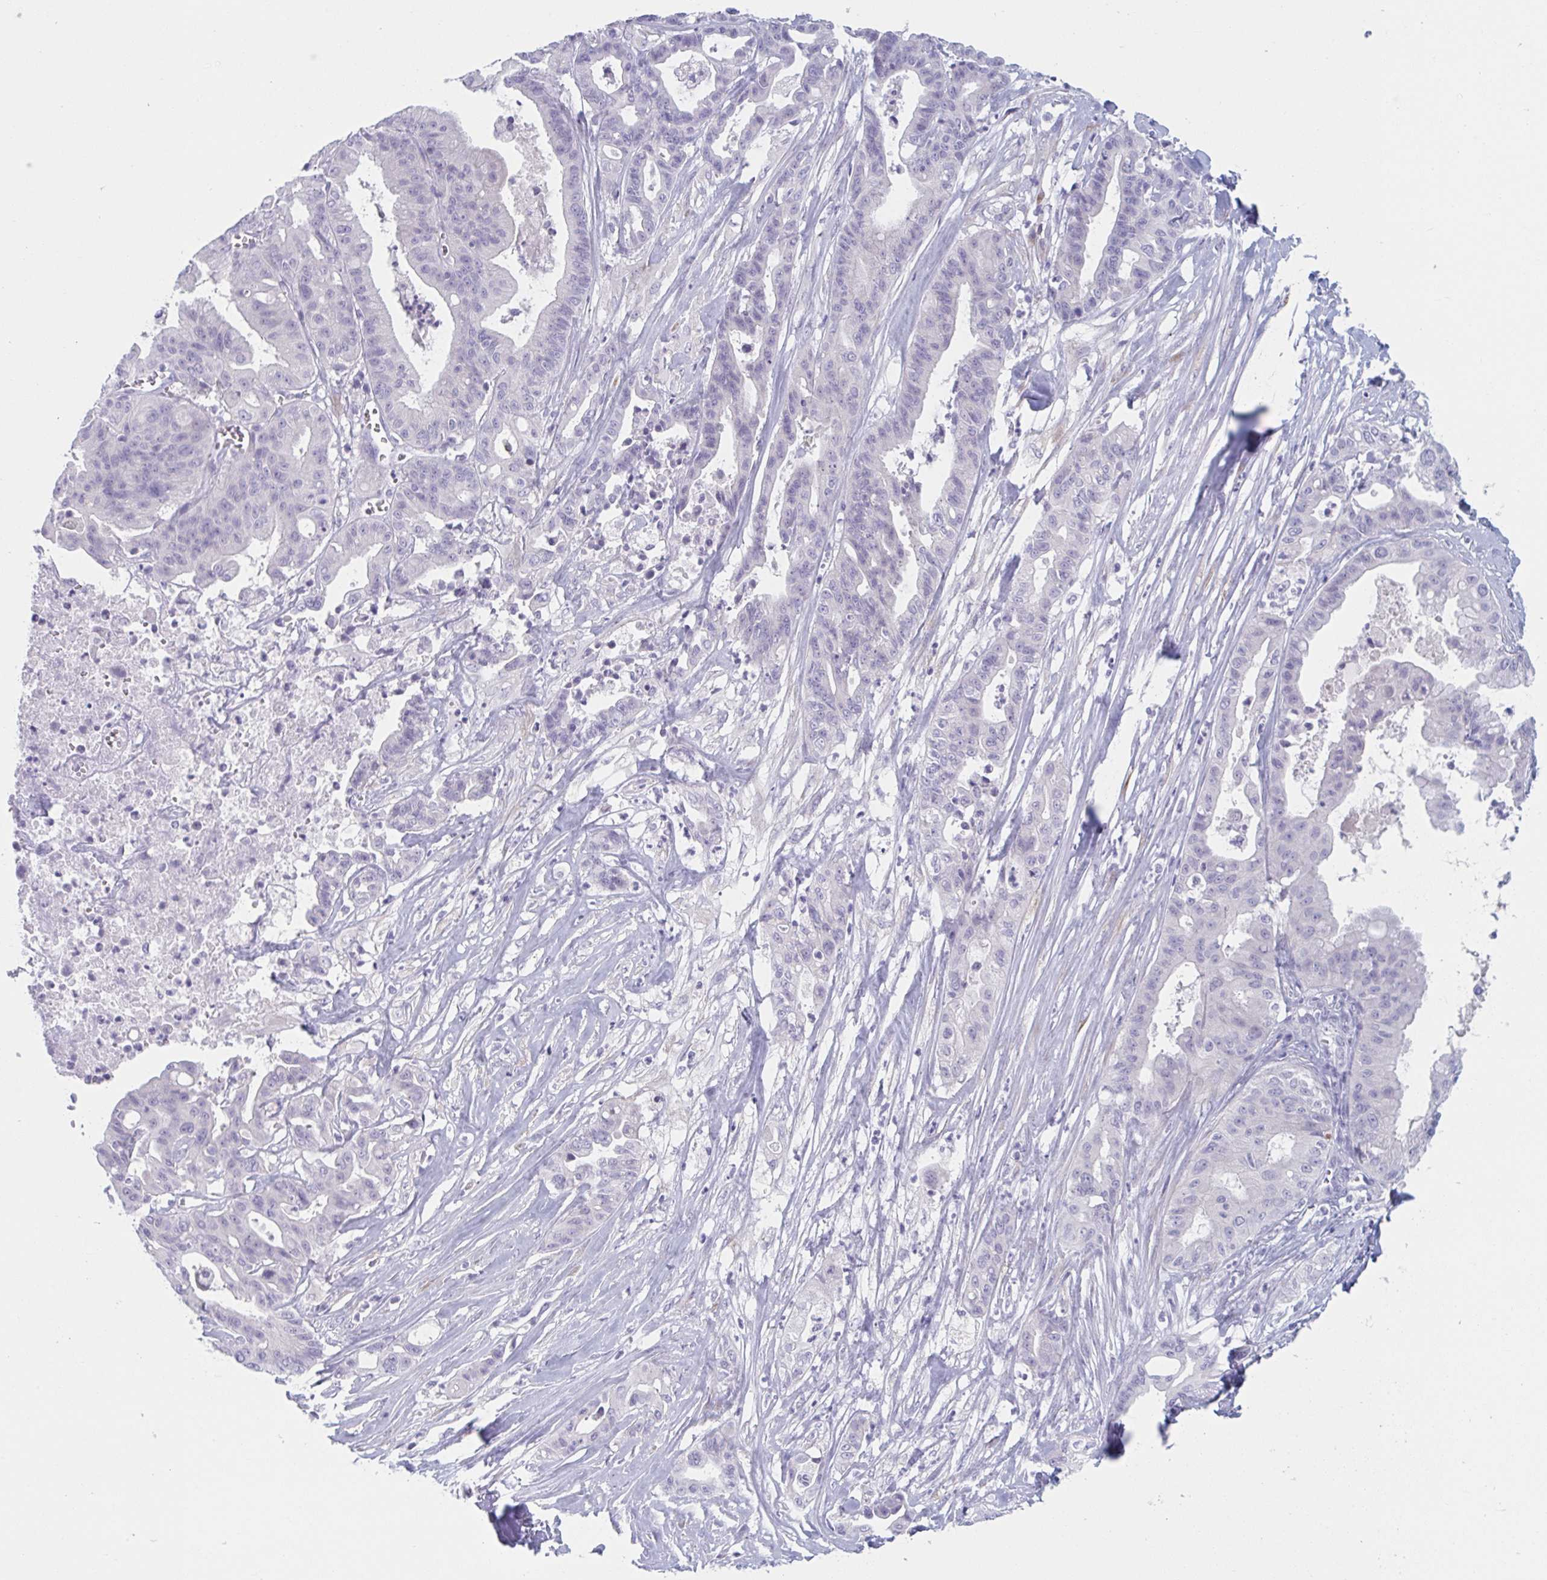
{"staining": {"intensity": "negative", "quantity": "none", "location": "none"}, "tissue": "ovarian cancer", "cell_type": "Tumor cells", "image_type": "cancer", "snomed": [{"axis": "morphology", "description": "Cystadenocarcinoma, mucinous, NOS"}, {"axis": "topography", "description": "Ovary"}], "caption": "Ovarian mucinous cystadenocarcinoma was stained to show a protein in brown. There is no significant expression in tumor cells.", "gene": "HSD11B2", "patient": {"sex": "female", "age": 70}}